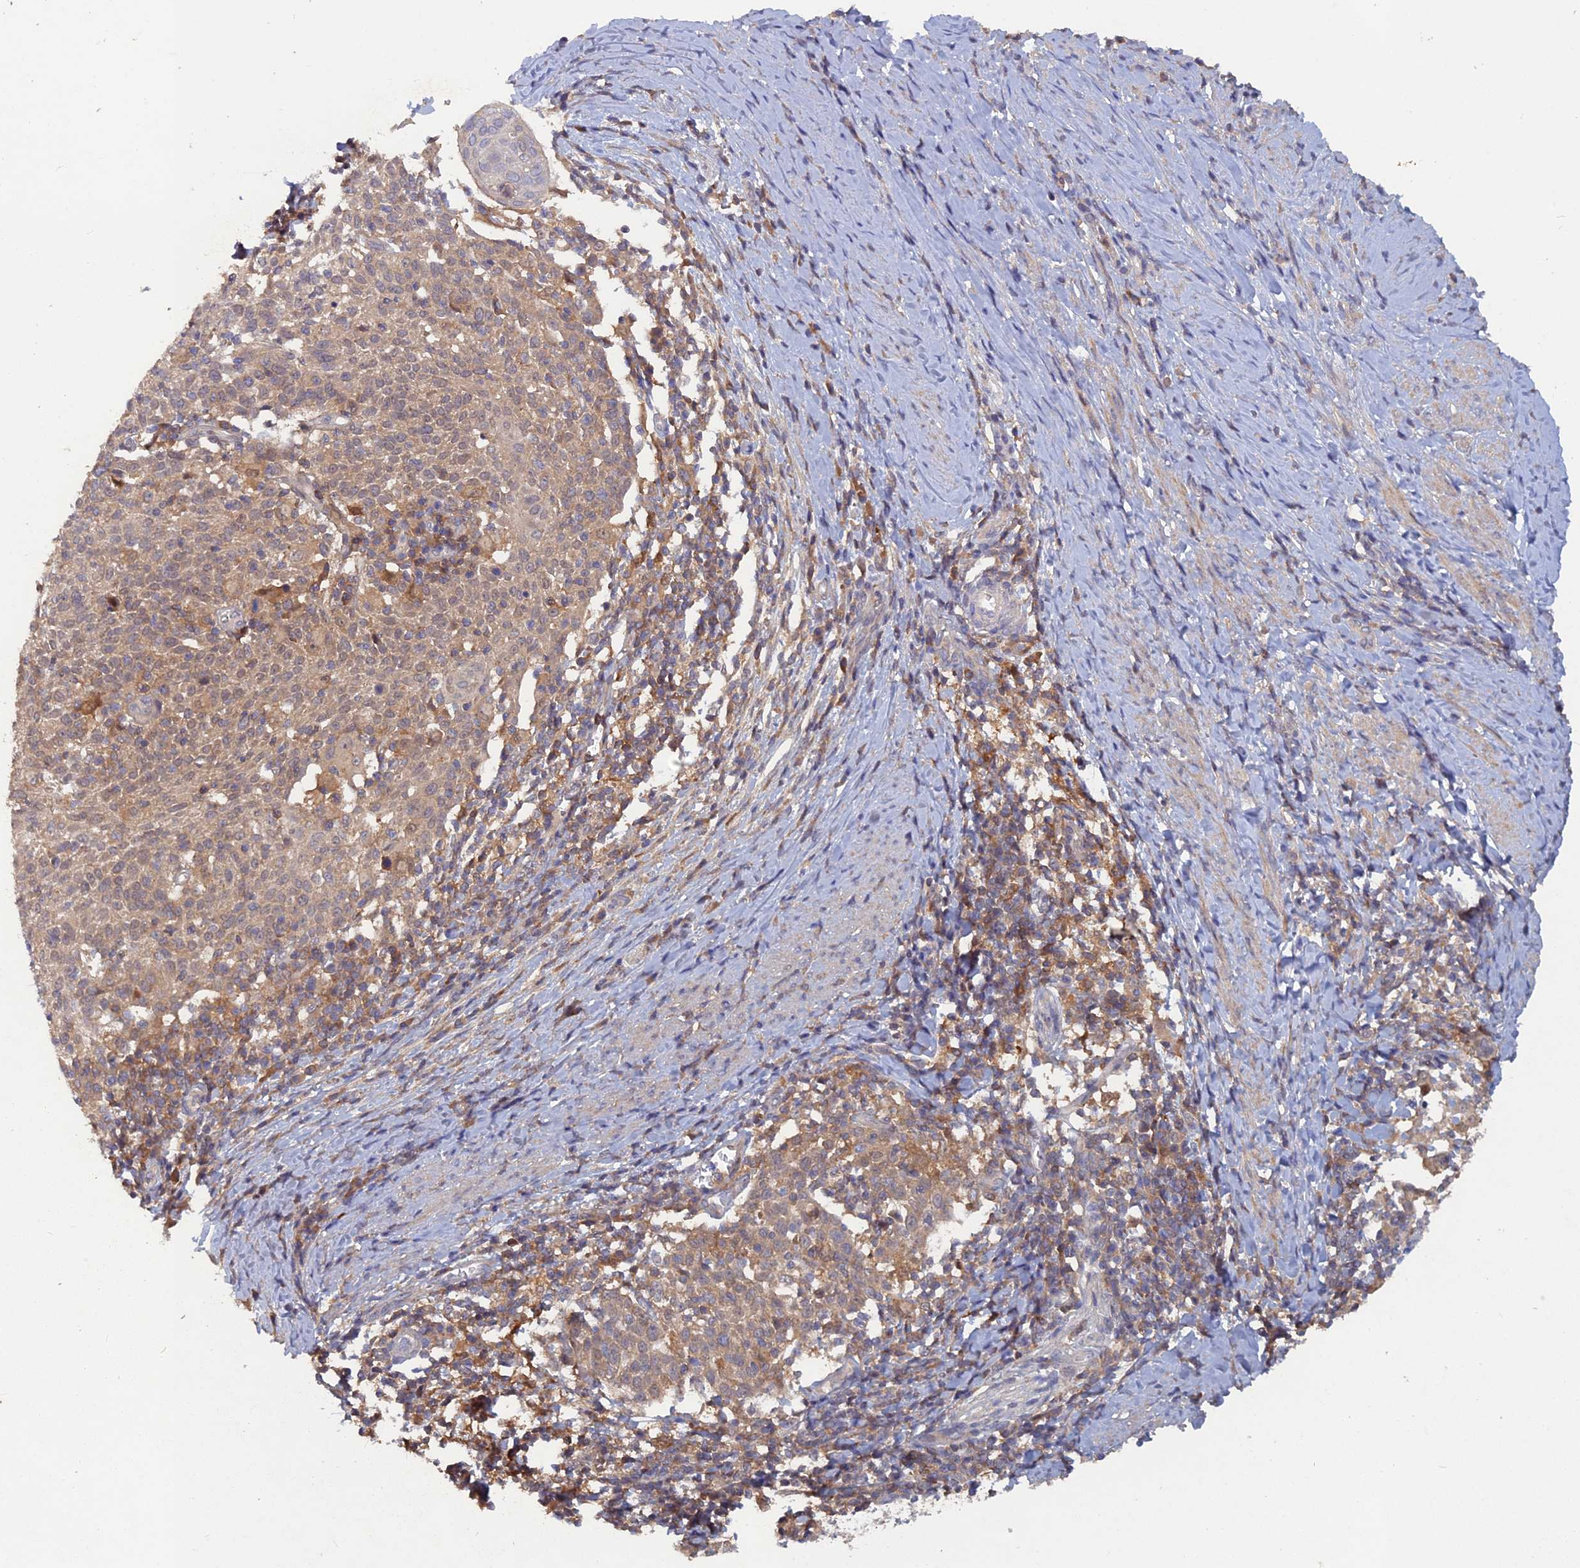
{"staining": {"intensity": "weak", "quantity": ">75%", "location": "cytoplasmic/membranous"}, "tissue": "cervical cancer", "cell_type": "Tumor cells", "image_type": "cancer", "snomed": [{"axis": "morphology", "description": "Squamous cell carcinoma, NOS"}, {"axis": "topography", "description": "Cervix"}], "caption": "A histopathology image showing weak cytoplasmic/membranous staining in about >75% of tumor cells in cervical cancer, as visualized by brown immunohistochemical staining.", "gene": "BLVRA", "patient": {"sex": "female", "age": 52}}